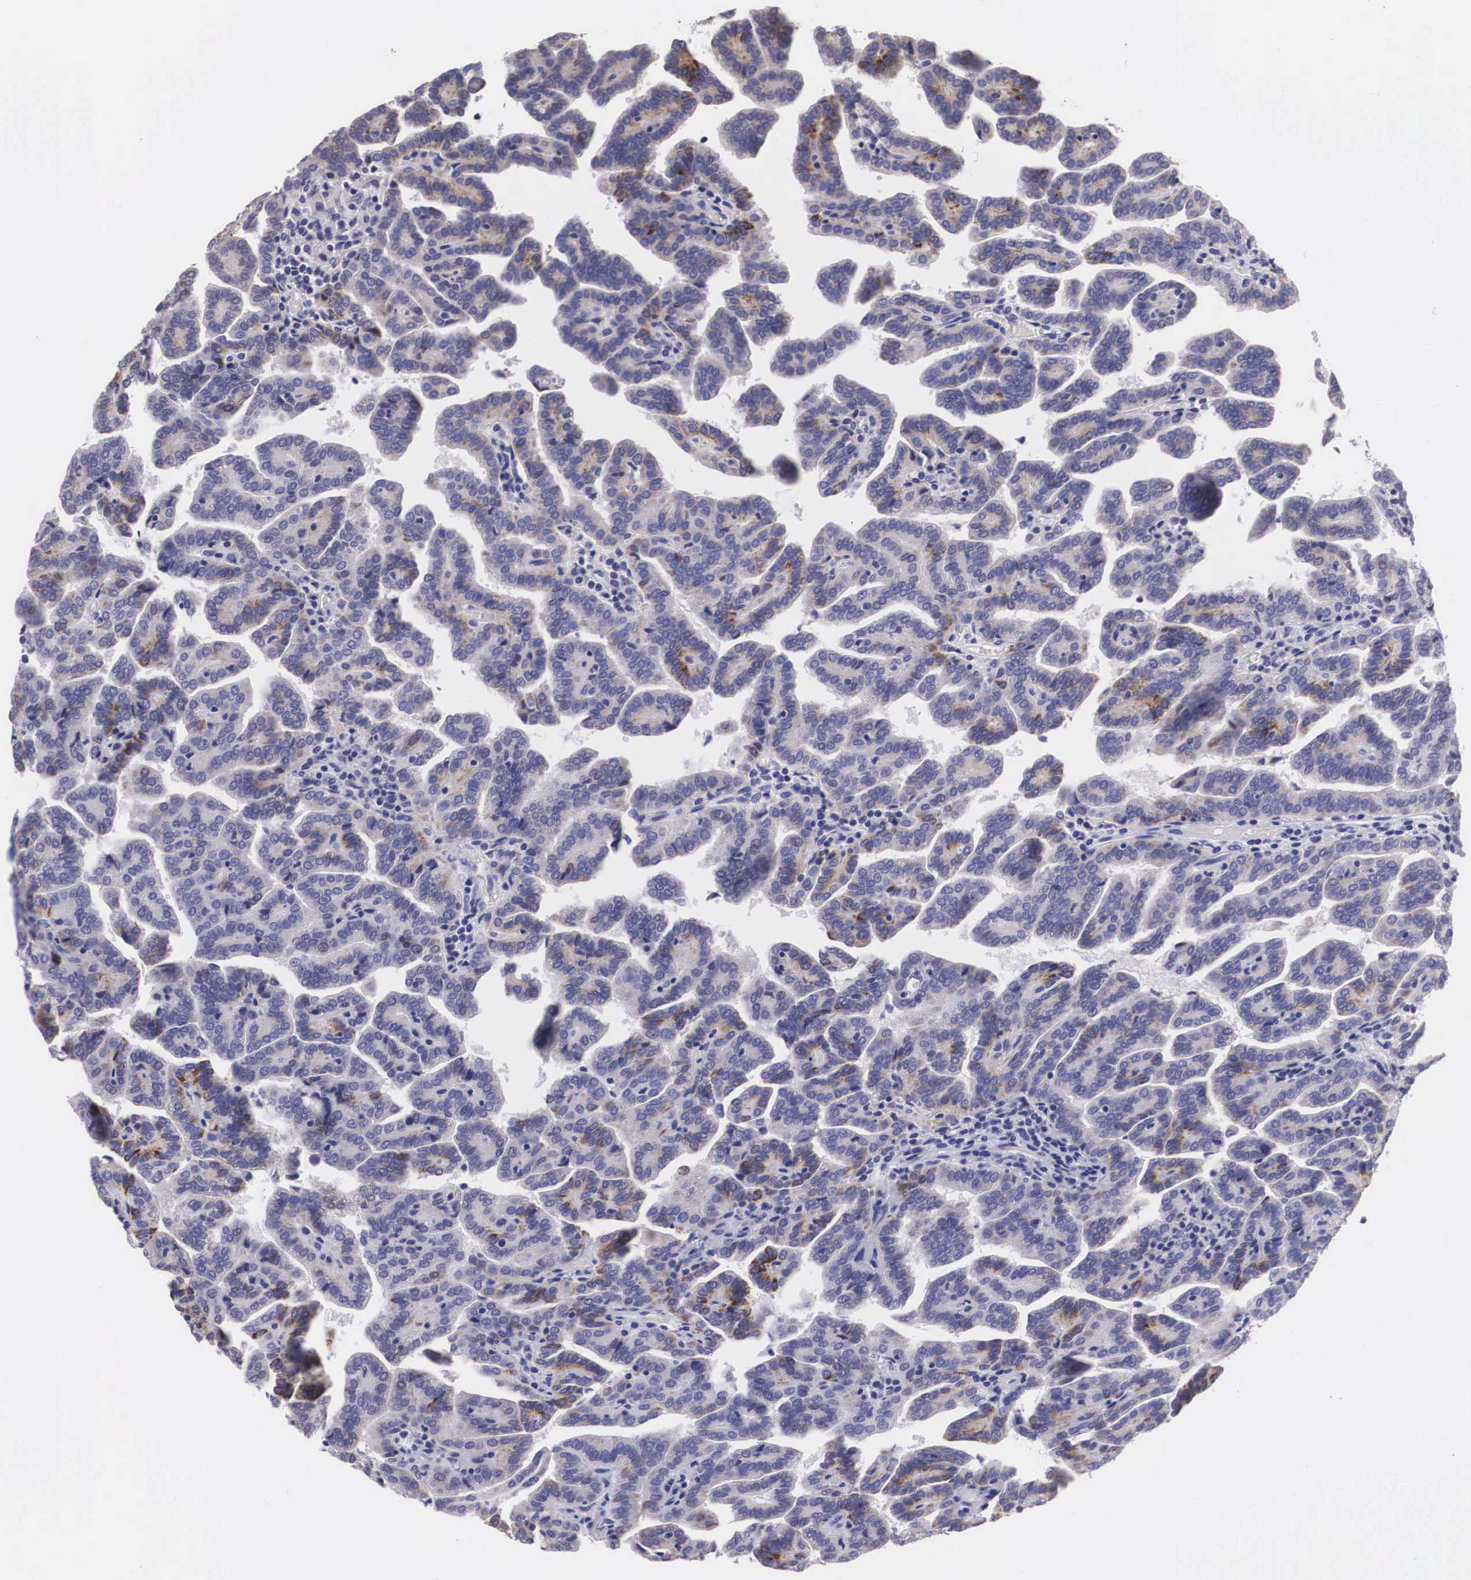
{"staining": {"intensity": "moderate", "quantity": "<25%", "location": "cytoplasmic/membranous"}, "tissue": "renal cancer", "cell_type": "Tumor cells", "image_type": "cancer", "snomed": [{"axis": "morphology", "description": "Adenocarcinoma, NOS"}, {"axis": "topography", "description": "Kidney"}], "caption": "Immunohistochemical staining of human renal cancer displays low levels of moderate cytoplasmic/membranous protein staining in approximately <25% of tumor cells. (Brightfield microscopy of DAB IHC at high magnification).", "gene": "ARG2", "patient": {"sex": "male", "age": 61}}